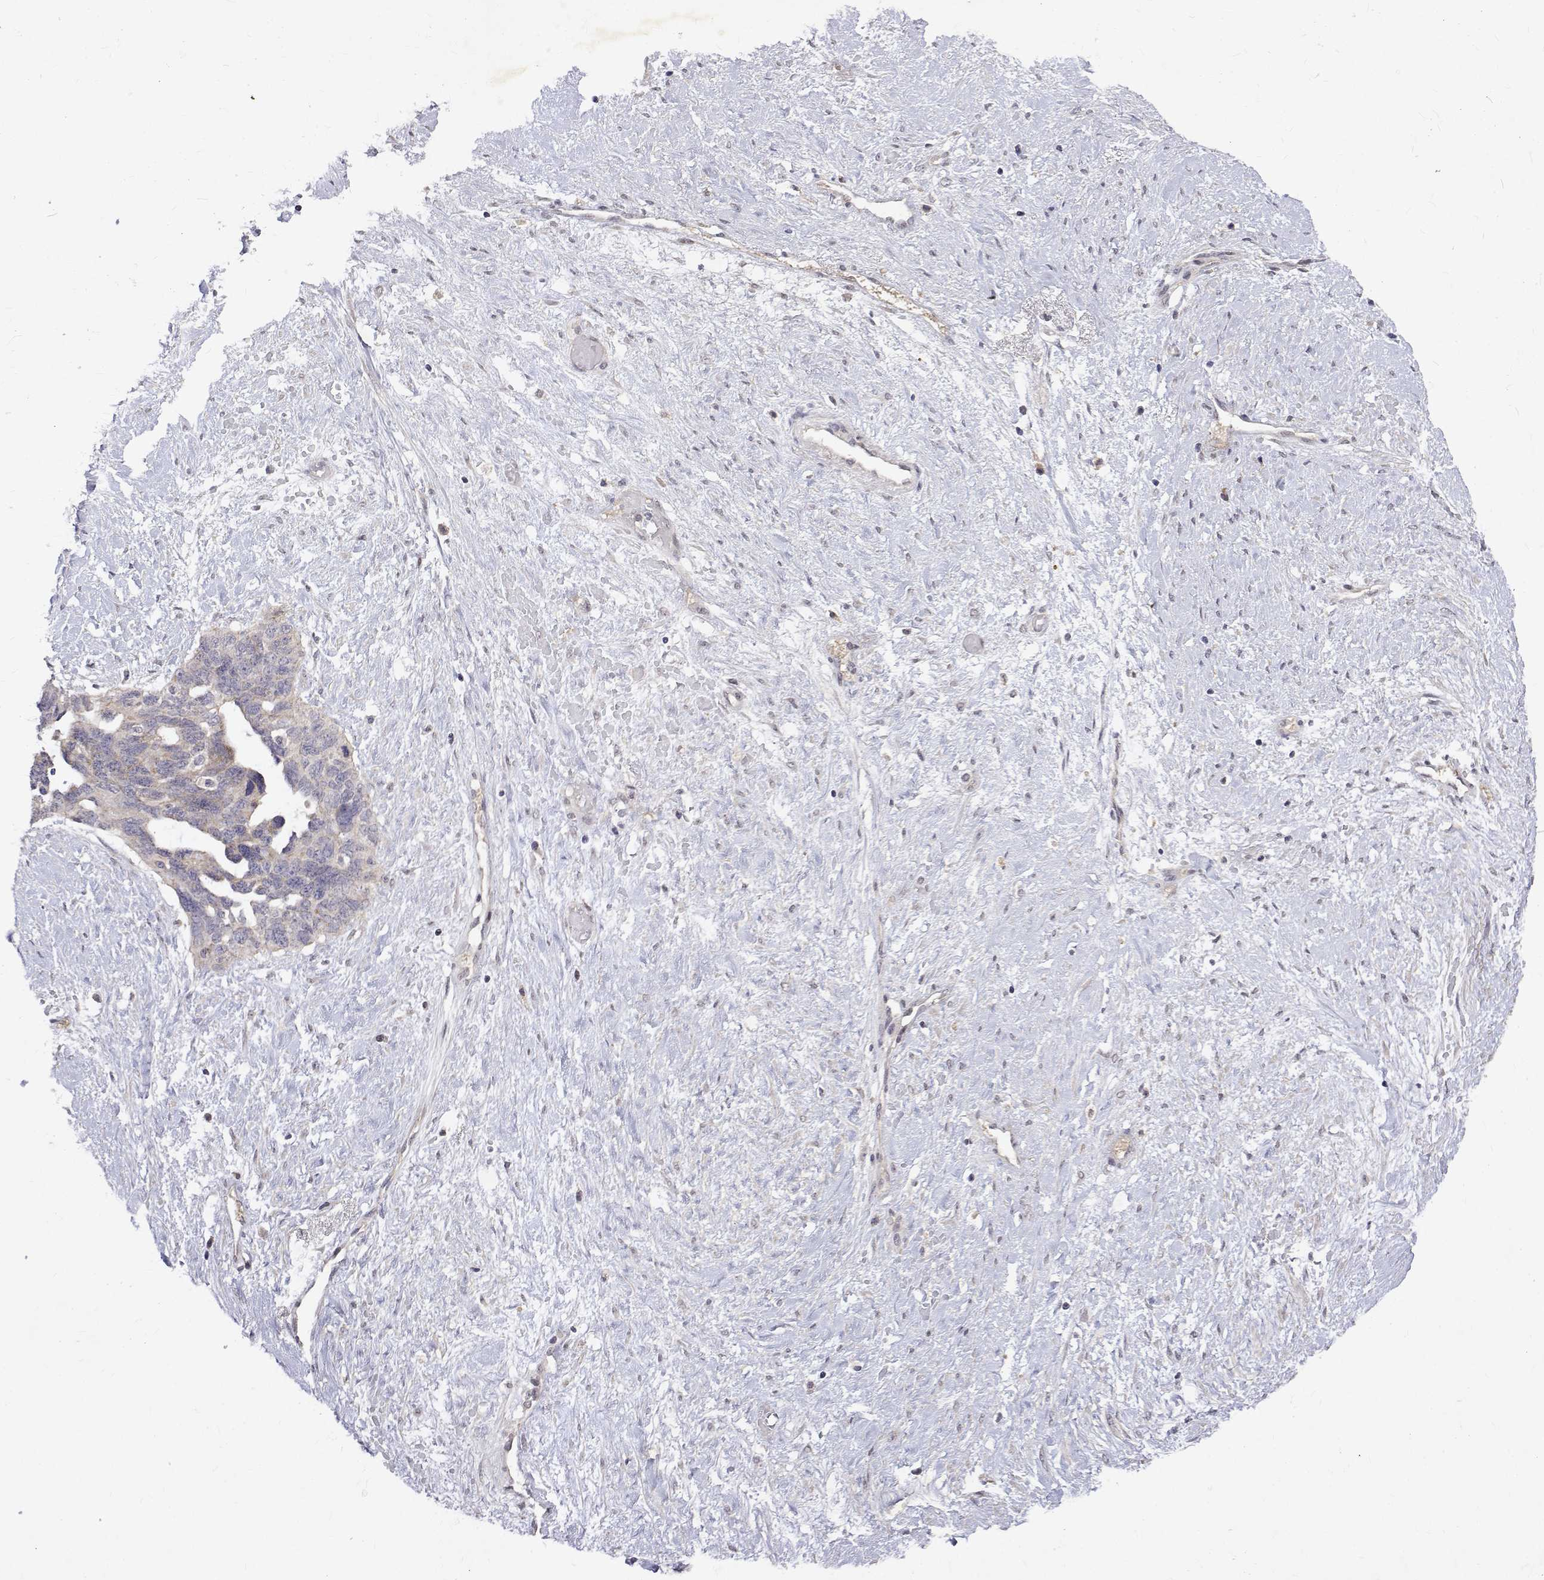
{"staining": {"intensity": "negative", "quantity": "none", "location": "none"}, "tissue": "ovarian cancer", "cell_type": "Tumor cells", "image_type": "cancer", "snomed": [{"axis": "morphology", "description": "Cystadenocarcinoma, serous, NOS"}, {"axis": "topography", "description": "Ovary"}], "caption": "Immunohistochemical staining of human ovarian cancer reveals no significant expression in tumor cells.", "gene": "ALKBH8", "patient": {"sex": "female", "age": 69}}